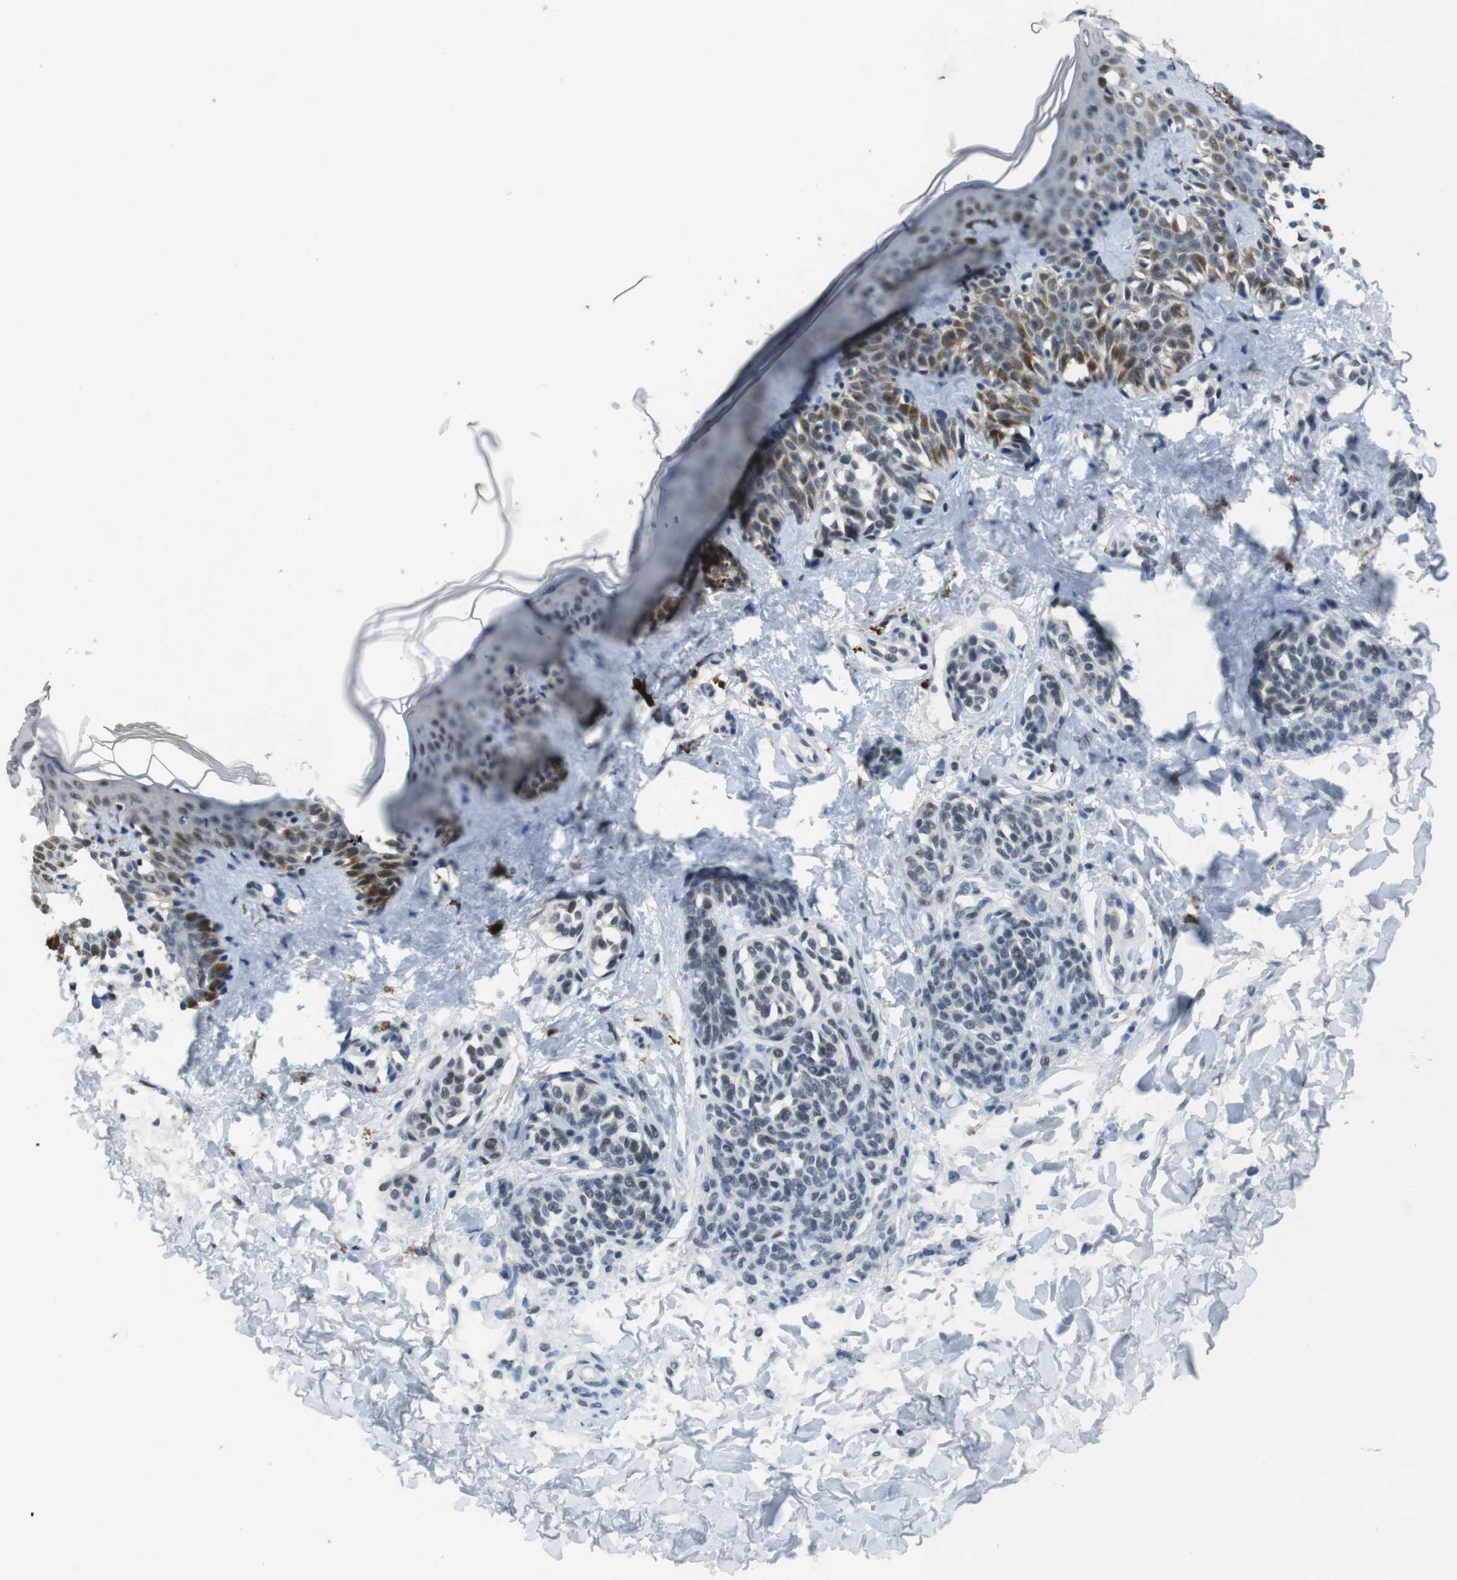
{"staining": {"intensity": "negative", "quantity": "none", "location": "none"}, "tissue": "skin", "cell_type": "Fibroblasts", "image_type": "normal", "snomed": [{"axis": "morphology", "description": "Normal tissue, NOS"}, {"axis": "topography", "description": "Skin"}], "caption": "Image shows no protein expression in fibroblasts of benign skin.", "gene": "USP7", "patient": {"sex": "male", "age": 16}}